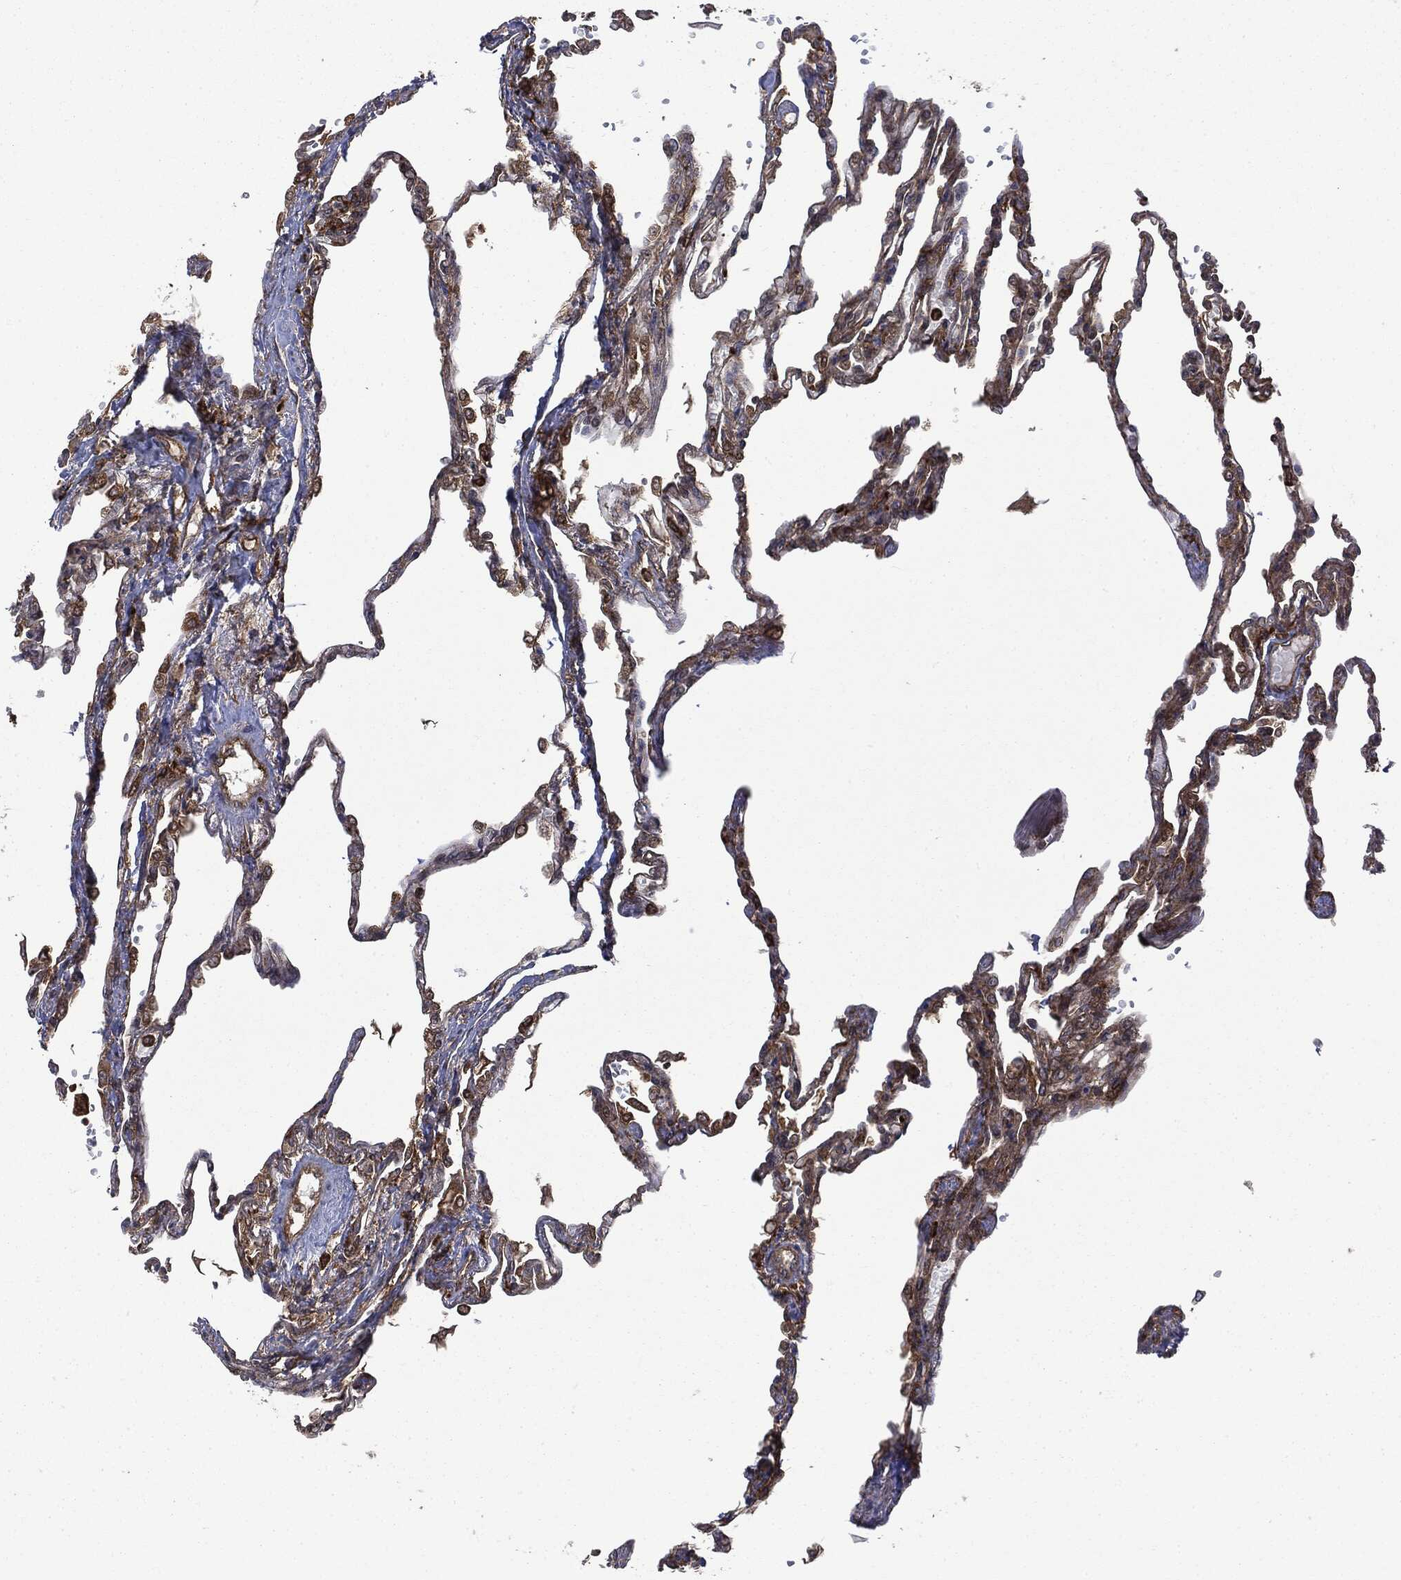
{"staining": {"intensity": "moderate", "quantity": "25%-75%", "location": "cytoplasmic/membranous"}, "tissue": "lung", "cell_type": "Alveolar cells", "image_type": "normal", "snomed": [{"axis": "morphology", "description": "Normal tissue, NOS"}, {"axis": "topography", "description": "Lung"}], "caption": "Protein analysis of normal lung reveals moderate cytoplasmic/membranous staining in approximately 25%-75% of alveolar cells.", "gene": "SNX5", "patient": {"sex": "male", "age": 78}}